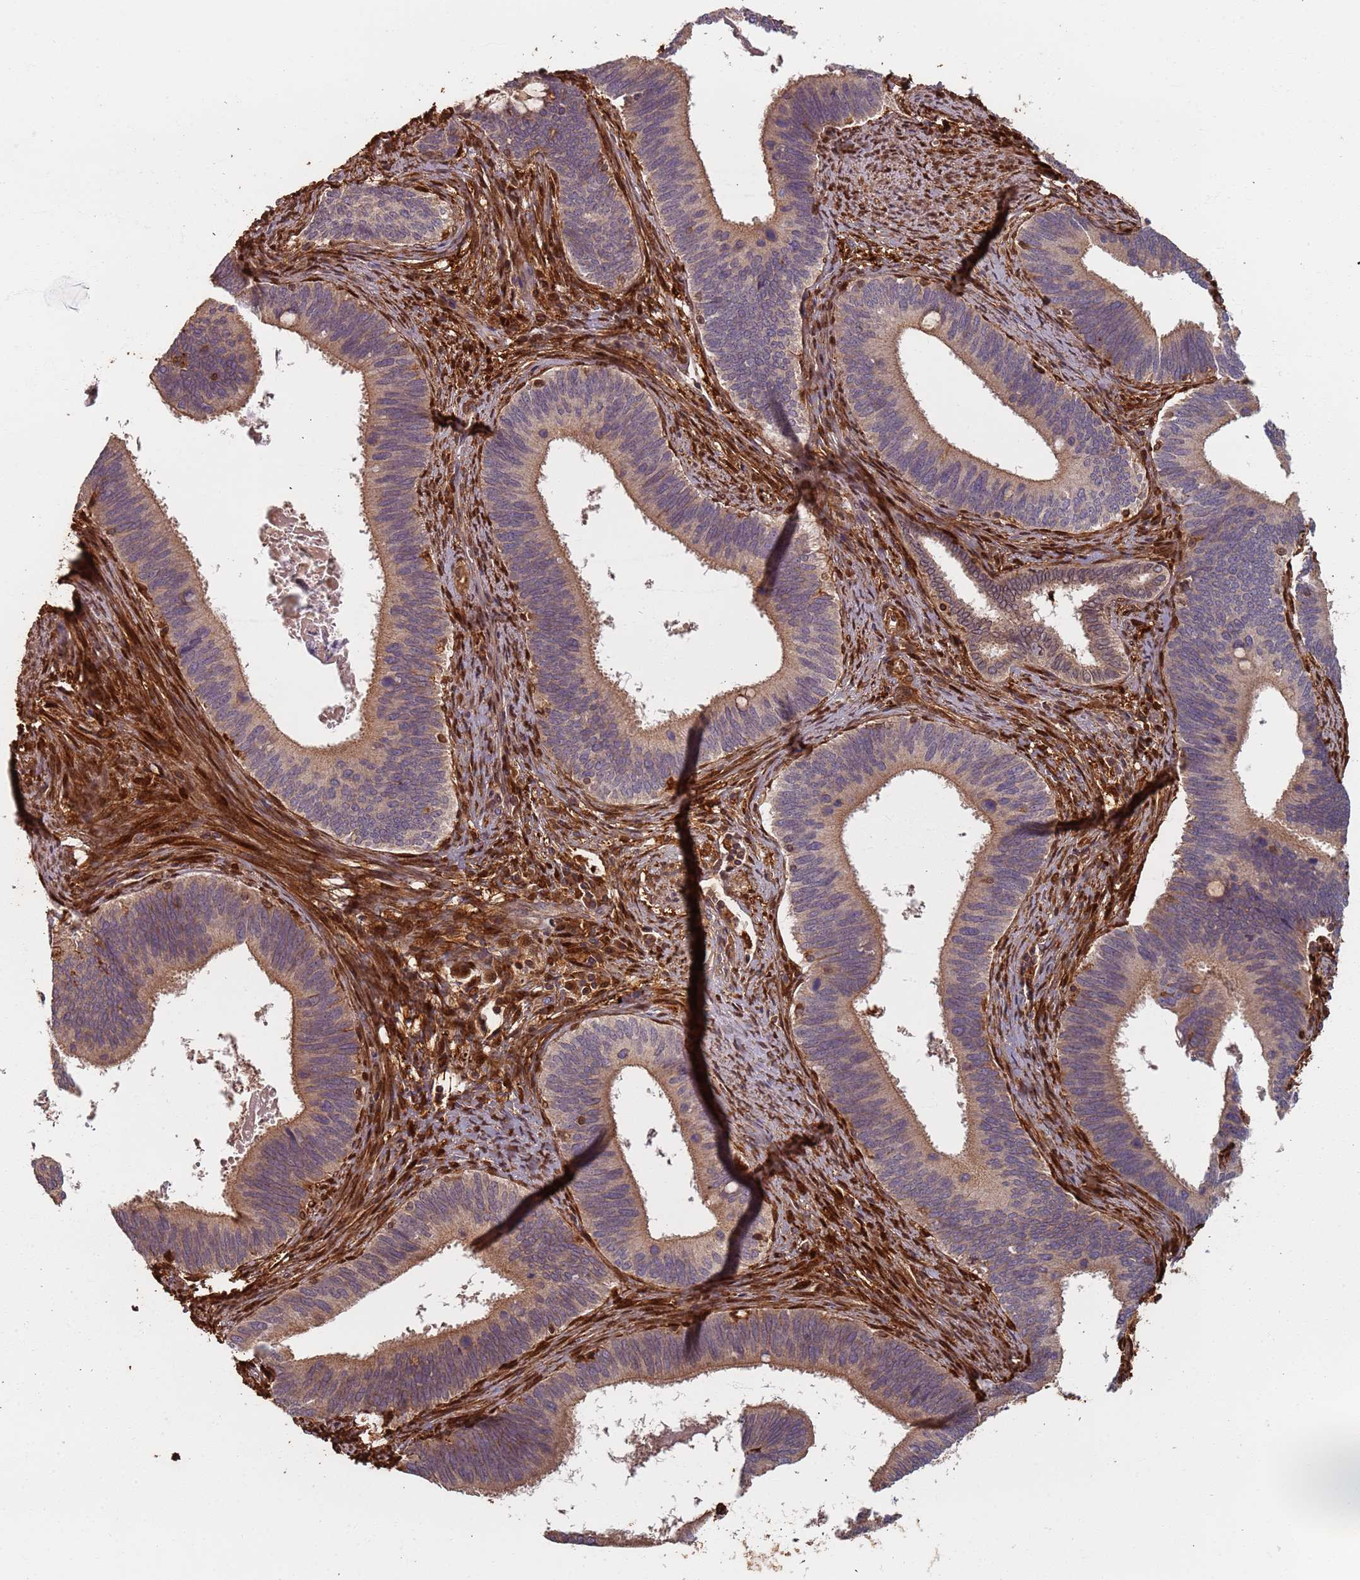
{"staining": {"intensity": "weak", "quantity": ">75%", "location": "cytoplasmic/membranous"}, "tissue": "cervical cancer", "cell_type": "Tumor cells", "image_type": "cancer", "snomed": [{"axis": "morphology", "description": "Adenocarcinoma, NOS"}, {"axis": "topography", "description": "Cervix"}], "caption": "Immunohistochemistry micrograph of neoplastic tissue: human cervical adenocarcinoma stained using immunohistochemistry reveals low levels of weak protein expression localized specifically in the cytoplasmic/membranous of tumor cells, appearing as a cytoplasmic/membranous brown color.", "gene": "SDCCAG8", "patient": {"sex": "female", "age": 42}}